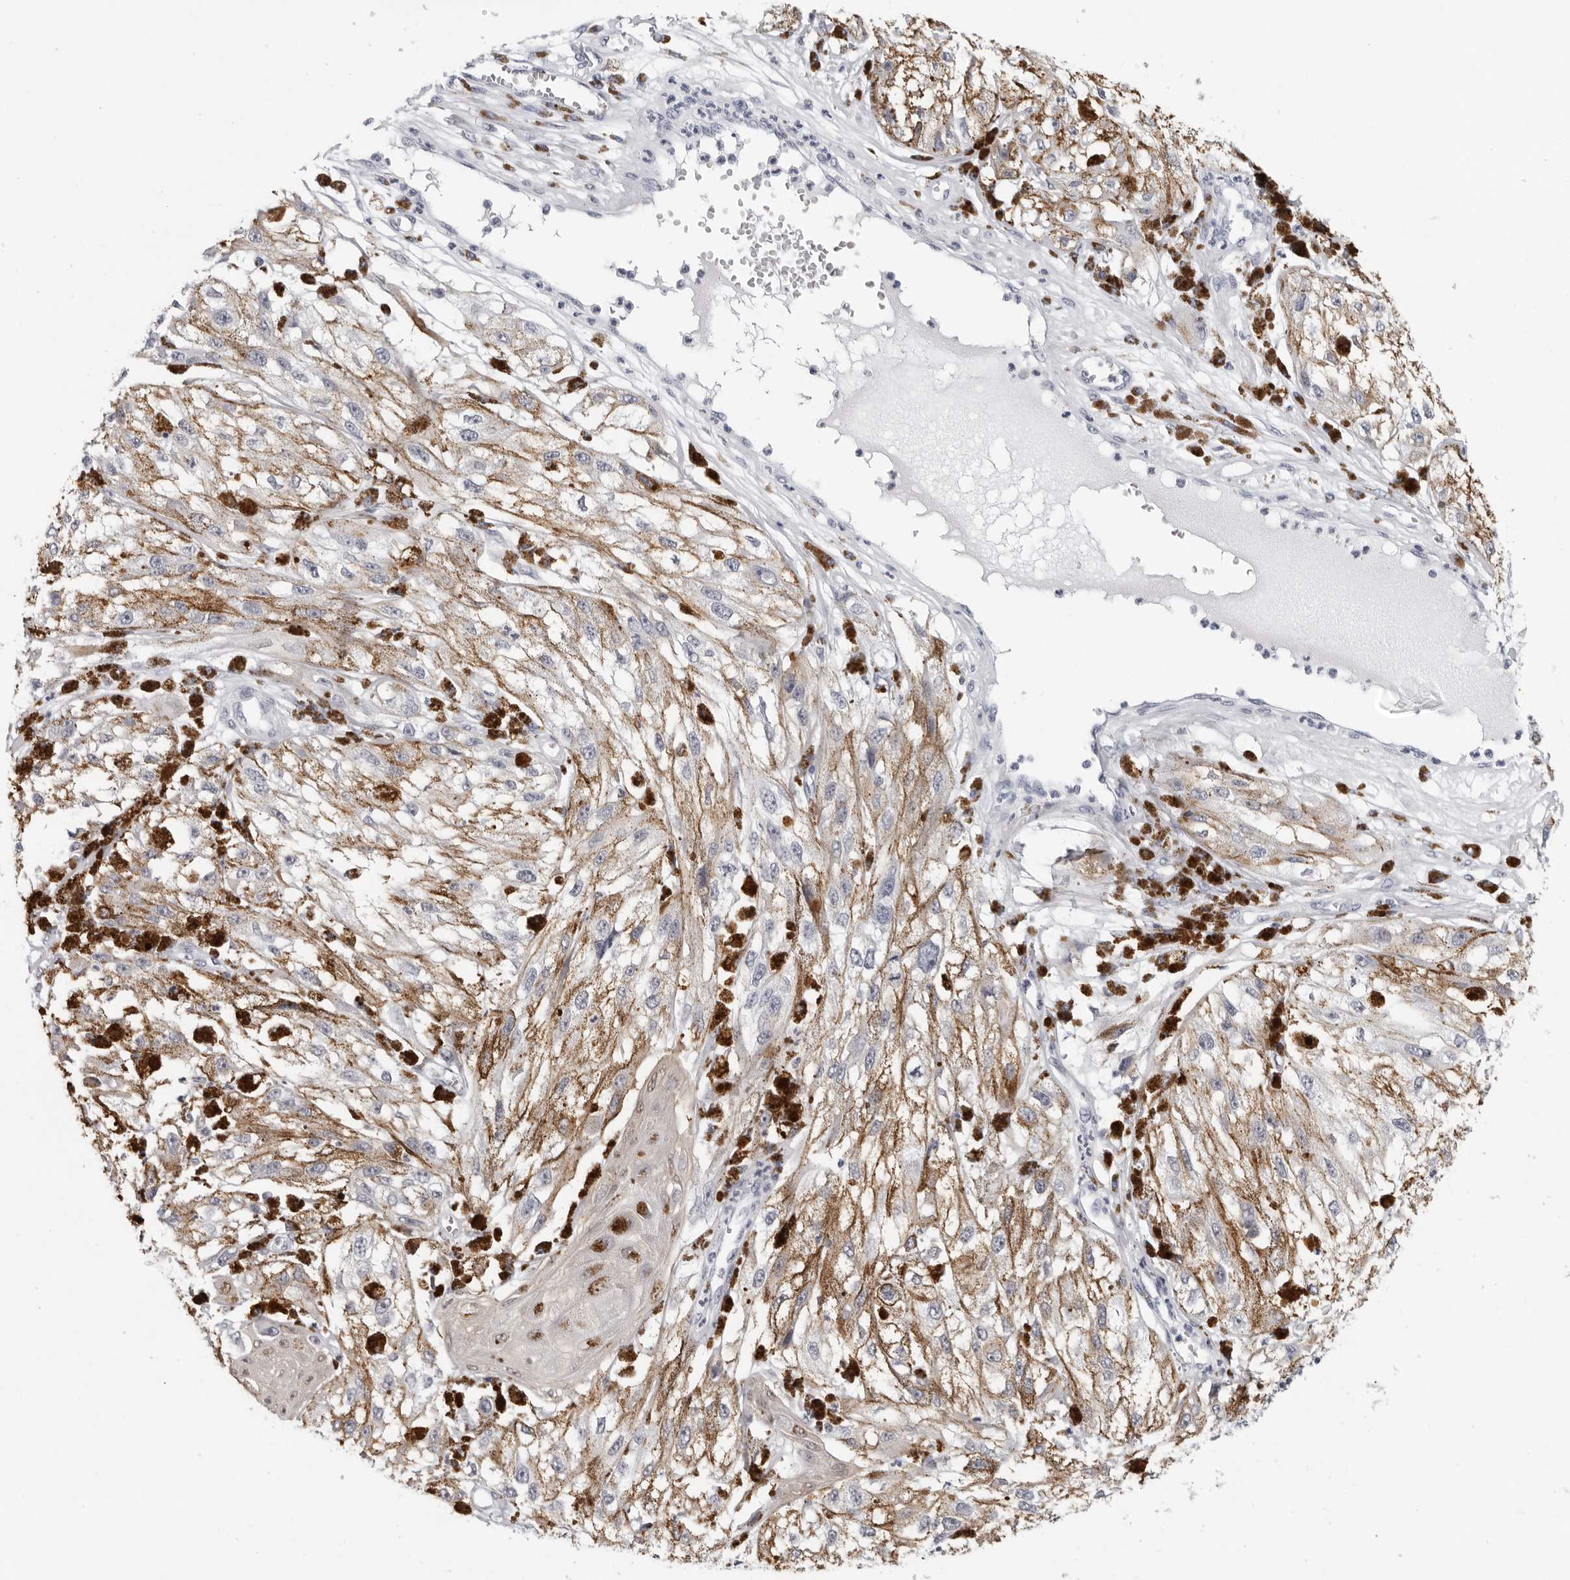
{"staining": {"intensity": "negative", "quantity": "none", "location": "none"}, "tissue": "melanoma", "cell_type": "Tumor cells", "image_type": "cancer", "snomed": [{"axis": "morphology", "description": "Malignant melanoma, NOS"}, {"axis": "topography", "description": "Skin"}], "caption": "High power microscopy micrograph of an immunohistochemistry image of malignant melanoma, revealing no significant staining in tumor cells.", "gene": "CCDC28B", "patient": {"sex": "male", "age": 88}}